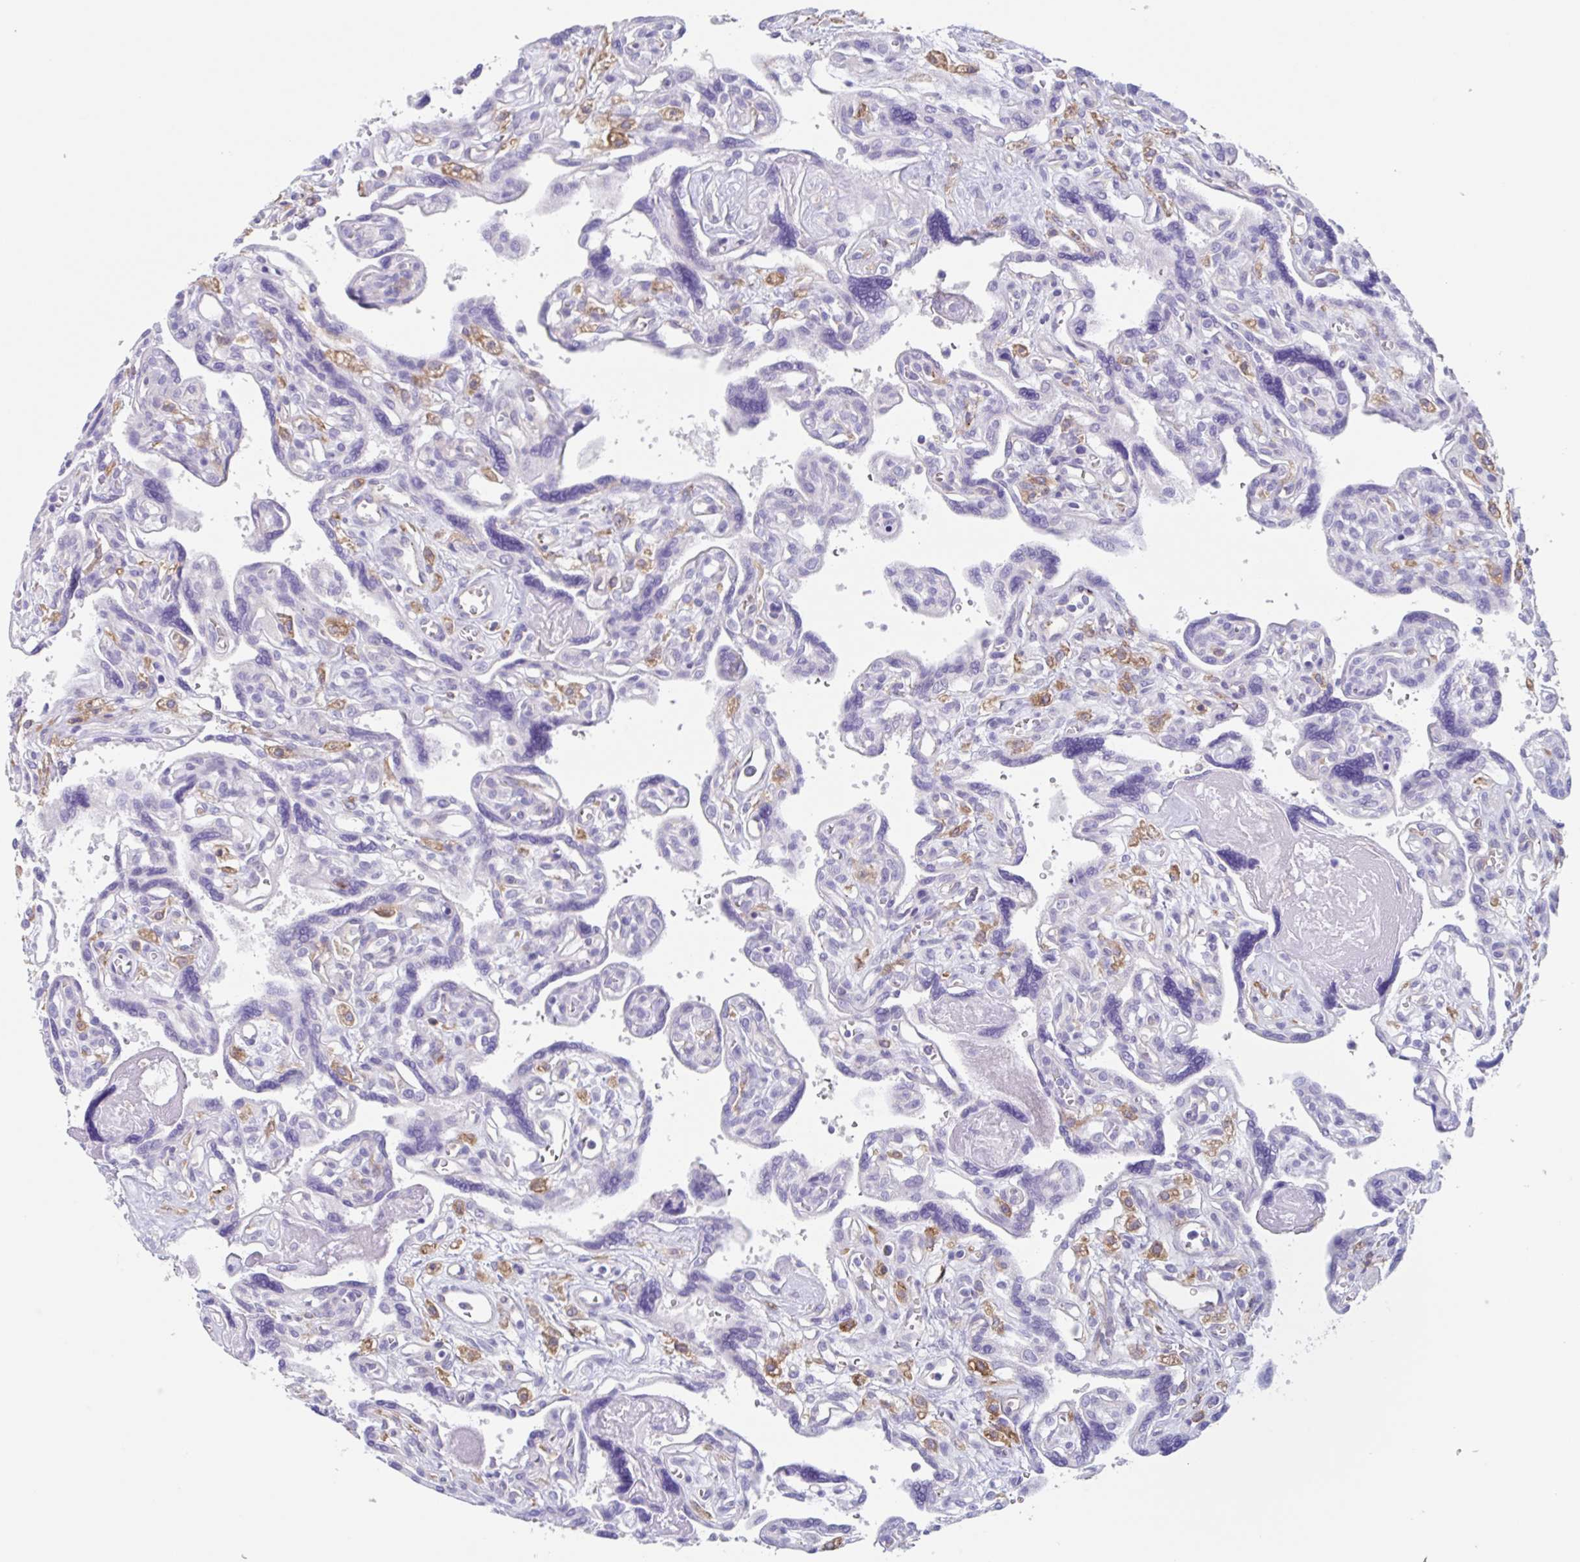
{"staining": {"intensity": "negative", "quantity": "none", "location": "none"}, "tissue": "placenta", "cell_type": "Trophoblastic cells", "image_type": "normal", "snomed": [{"axis": "morphology", "description": "Normal tissue, NOS"}, {"axis": "topography", "description": "Placenta"}], "caption": "Image shows no protein staining in trophoblastic cells of unremarkable placenta. (DAB immunohistochemistry (IHC) visualized using brightfield microscopy, high magnification).", "gene": "EHD4", "patient": {"sex": "female", "age": 39}}